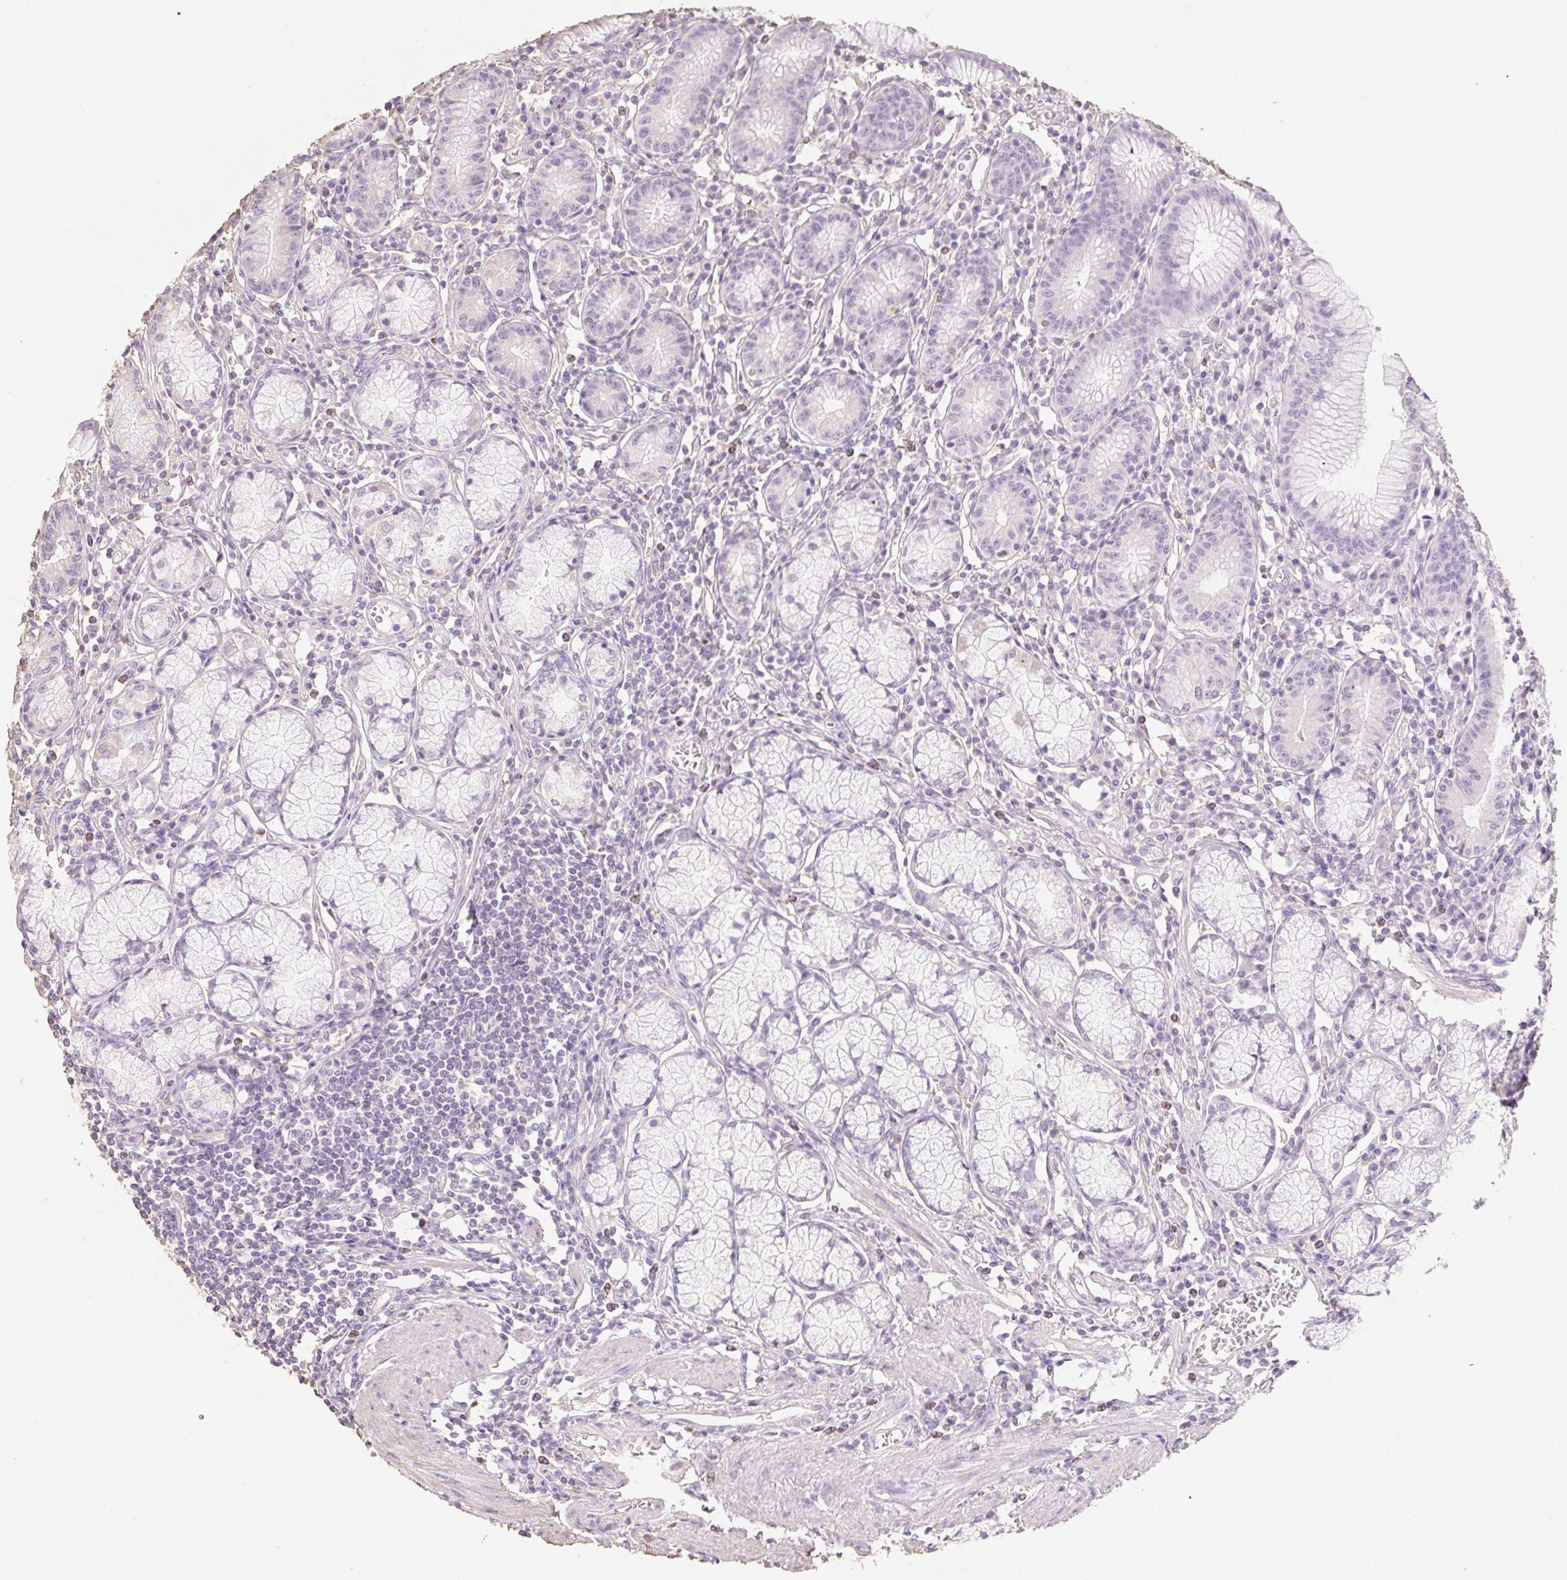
{"staining": {"intensity": "weak", "quantity": "<25%", "location": "cytoplasmic/membranous"}, "tissue": "stomach", "cell_type": "Glandular cells", "image_type": "normal", "snomed": [{"axis": "morphology", "description": "Normal tissue, NOS"}, {"axis": "topography", "description": "Stomach"}], "caption": "Immunohistochemistry (IHC) histopathology image of unremarkable stomach: stomach stained with DAB displays no significant protein expression in glandular cells.", "gene": "MBOAT7", "patient": {"sex": "male", "age": 55}}